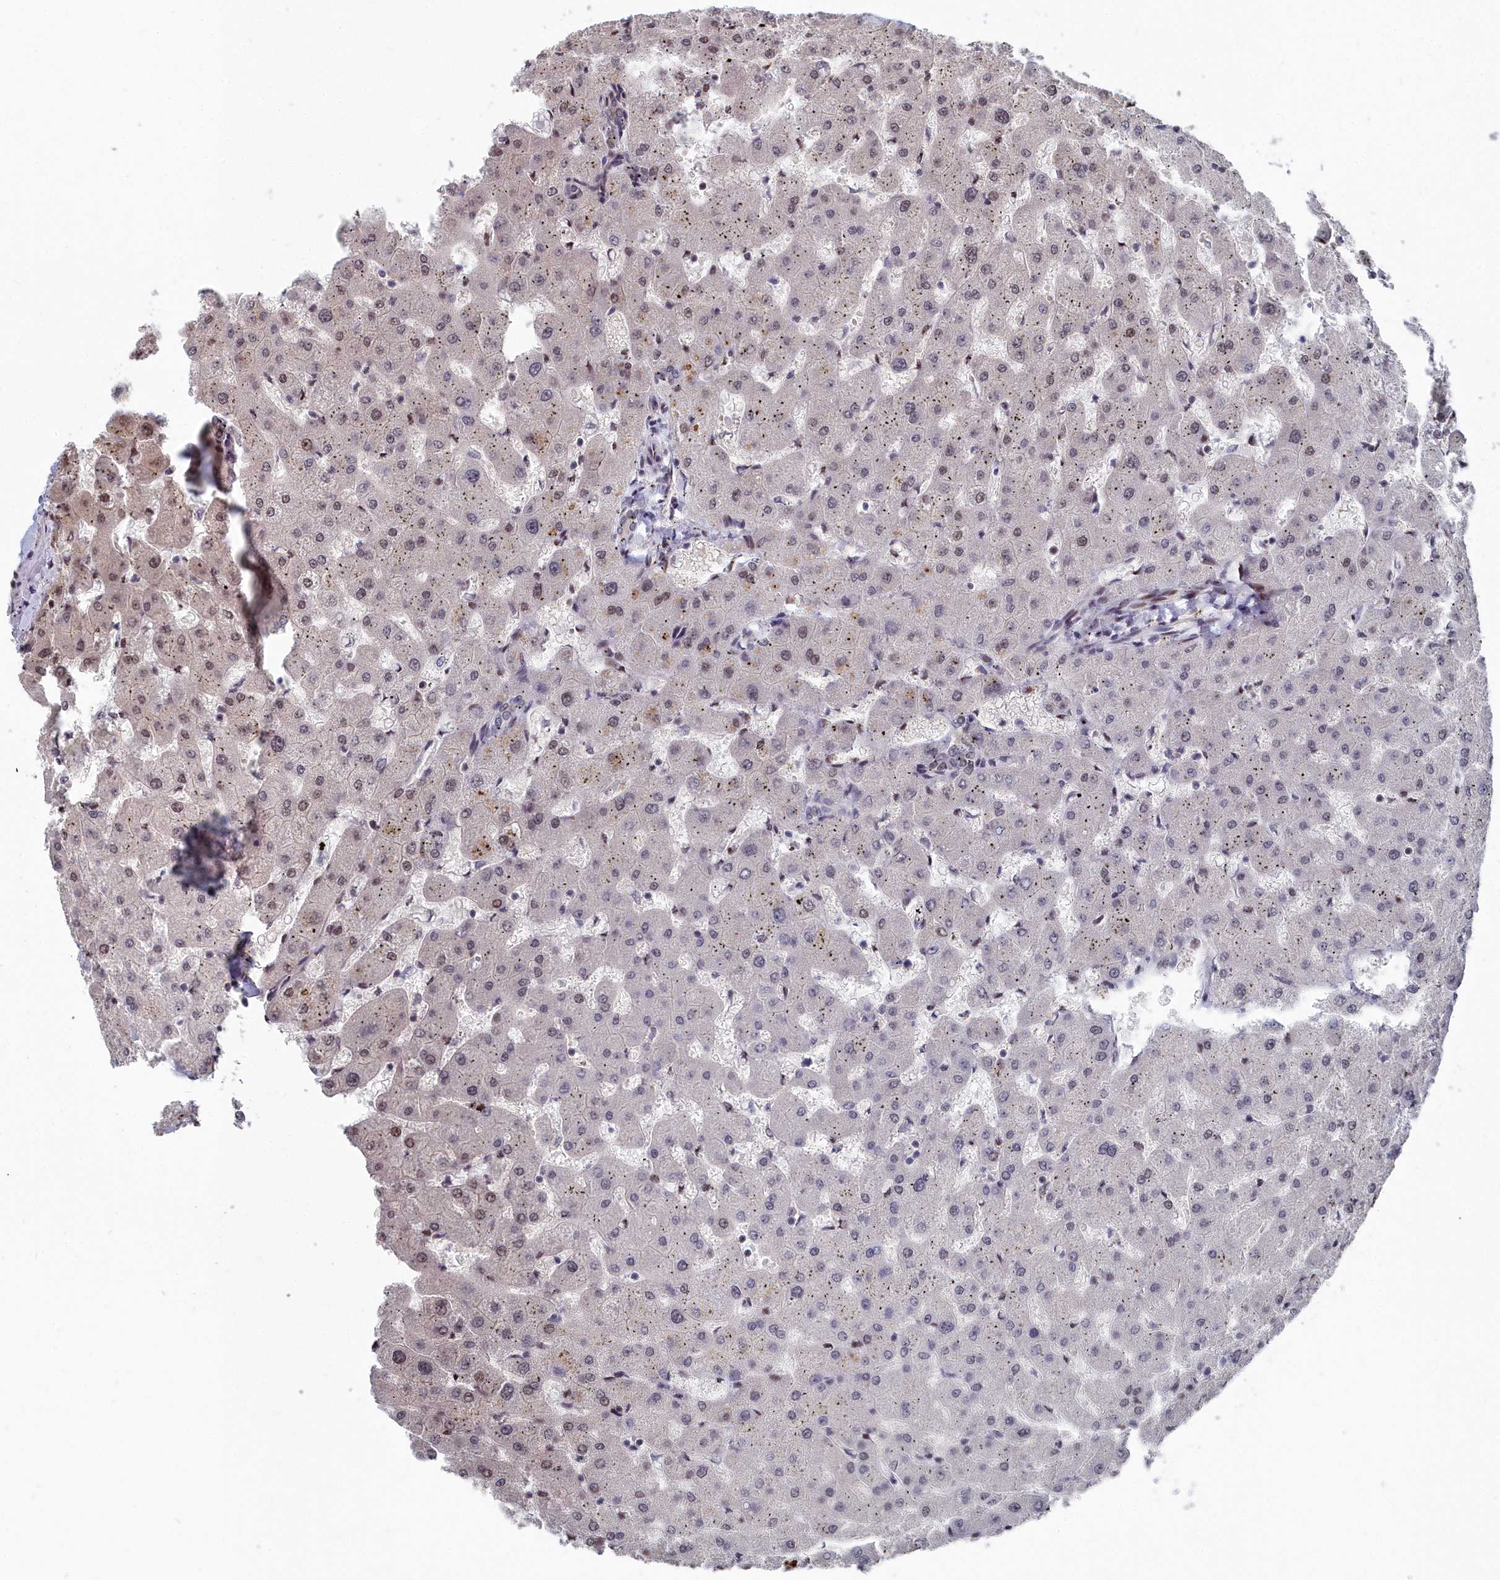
{"staining": {"intensity": "negative", "quantity": "none", "location": "none"}, "tissue": "liver", "cell_type": "Cholangiocytes", "image_type": "normal", "snomed": [{"axis": "morphology", "description": "Normal tissue, NOS"}, {"axis": "topography", "description": "Liver"}], "caption": "Immunohistochemistry image of unremarkable liver: human liver stained with DAB (3,3'-diaminobenzidine) exhibits no significant protein positivity in cholangiocytes. (DAB (3,3'-diaminobenzidine) immunohistochemistry, high magnification).", "gene": "RPS27A", "patient": {"sex": "female", "age": 63}}